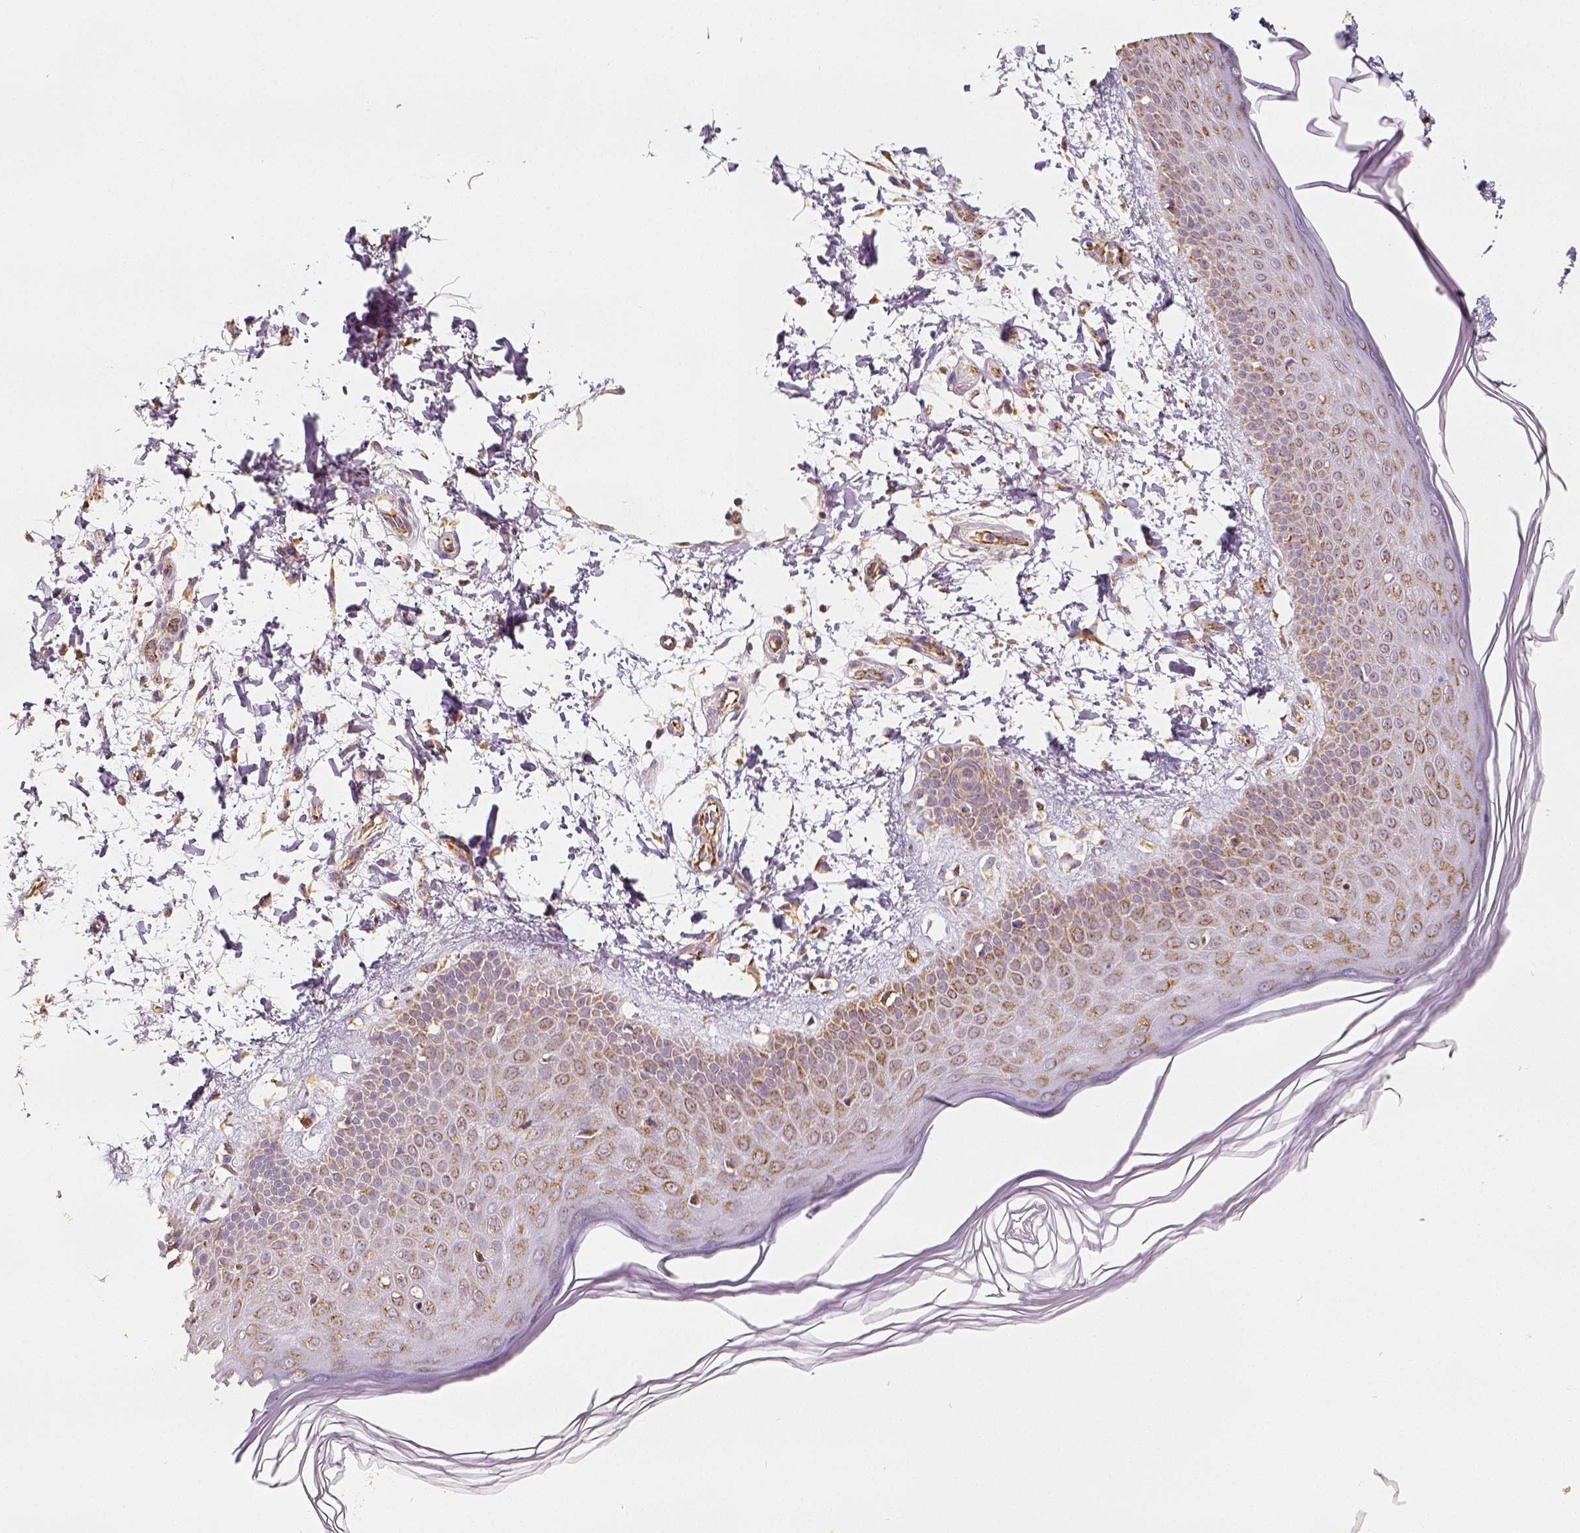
{"staining": {"intensity": "moderate", "quantity": ">75%", "location": "cytoplasmic/membranous"}, "tissue": "skin", "cell_type": "Fibroblasts", "image_type": "normal", "snomed": [{"axis": "morphology", "description": "Normal tissue, NOS"}, {"axis": "topography", "description": "Skin"}], "caption": "This photomicrograph displays normal skin stained with IHC to label a protein in brown. The cytoplasmic/membranous of fibroblasts show moderate positivity for the protein. Nuclei are counter-stained blue.", "gene": "PGAM5", "patient": {"sex": "female", "age": 62}}